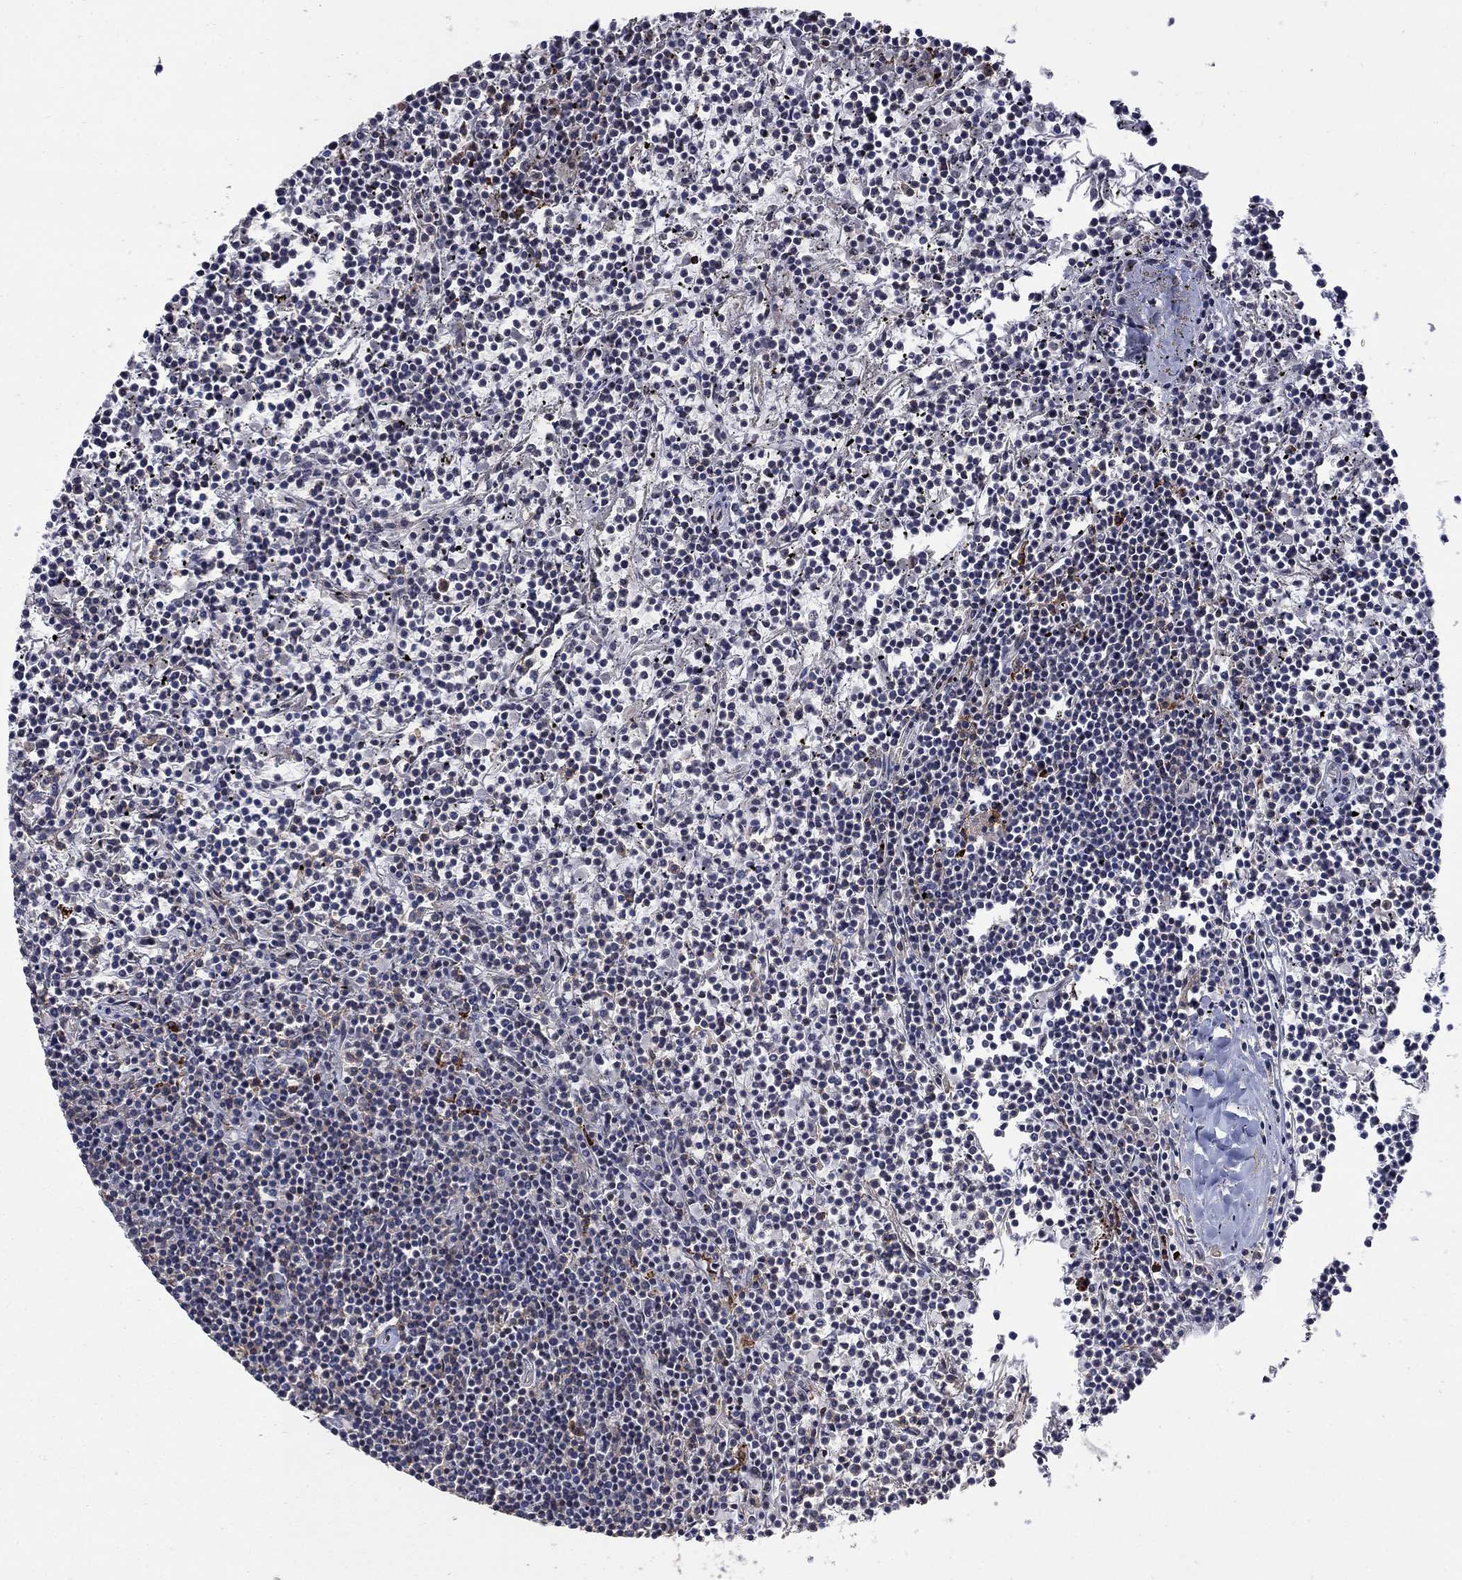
{"staining": {"intensity": "negative", "quantity": "none", "location": "none"}, "tissue": "lymphoma", "cell_type": "Tumor cells", "image_type": "cancer", "snomed": [{"axis": "morphology", "description": "Malignant lymphoma, non-Hodgkin's type, Low grade"}, {"axis": "topography", "description": "Spleen"}], "caption": "A histopathology image of human lymphoma is negative for staining in tumor cells. (DAB immunohistochemistry visualized using brightfield microscopy, high magnification).", "gene": "GRIA3", "patient": {"sex": "female", "age": 19}}